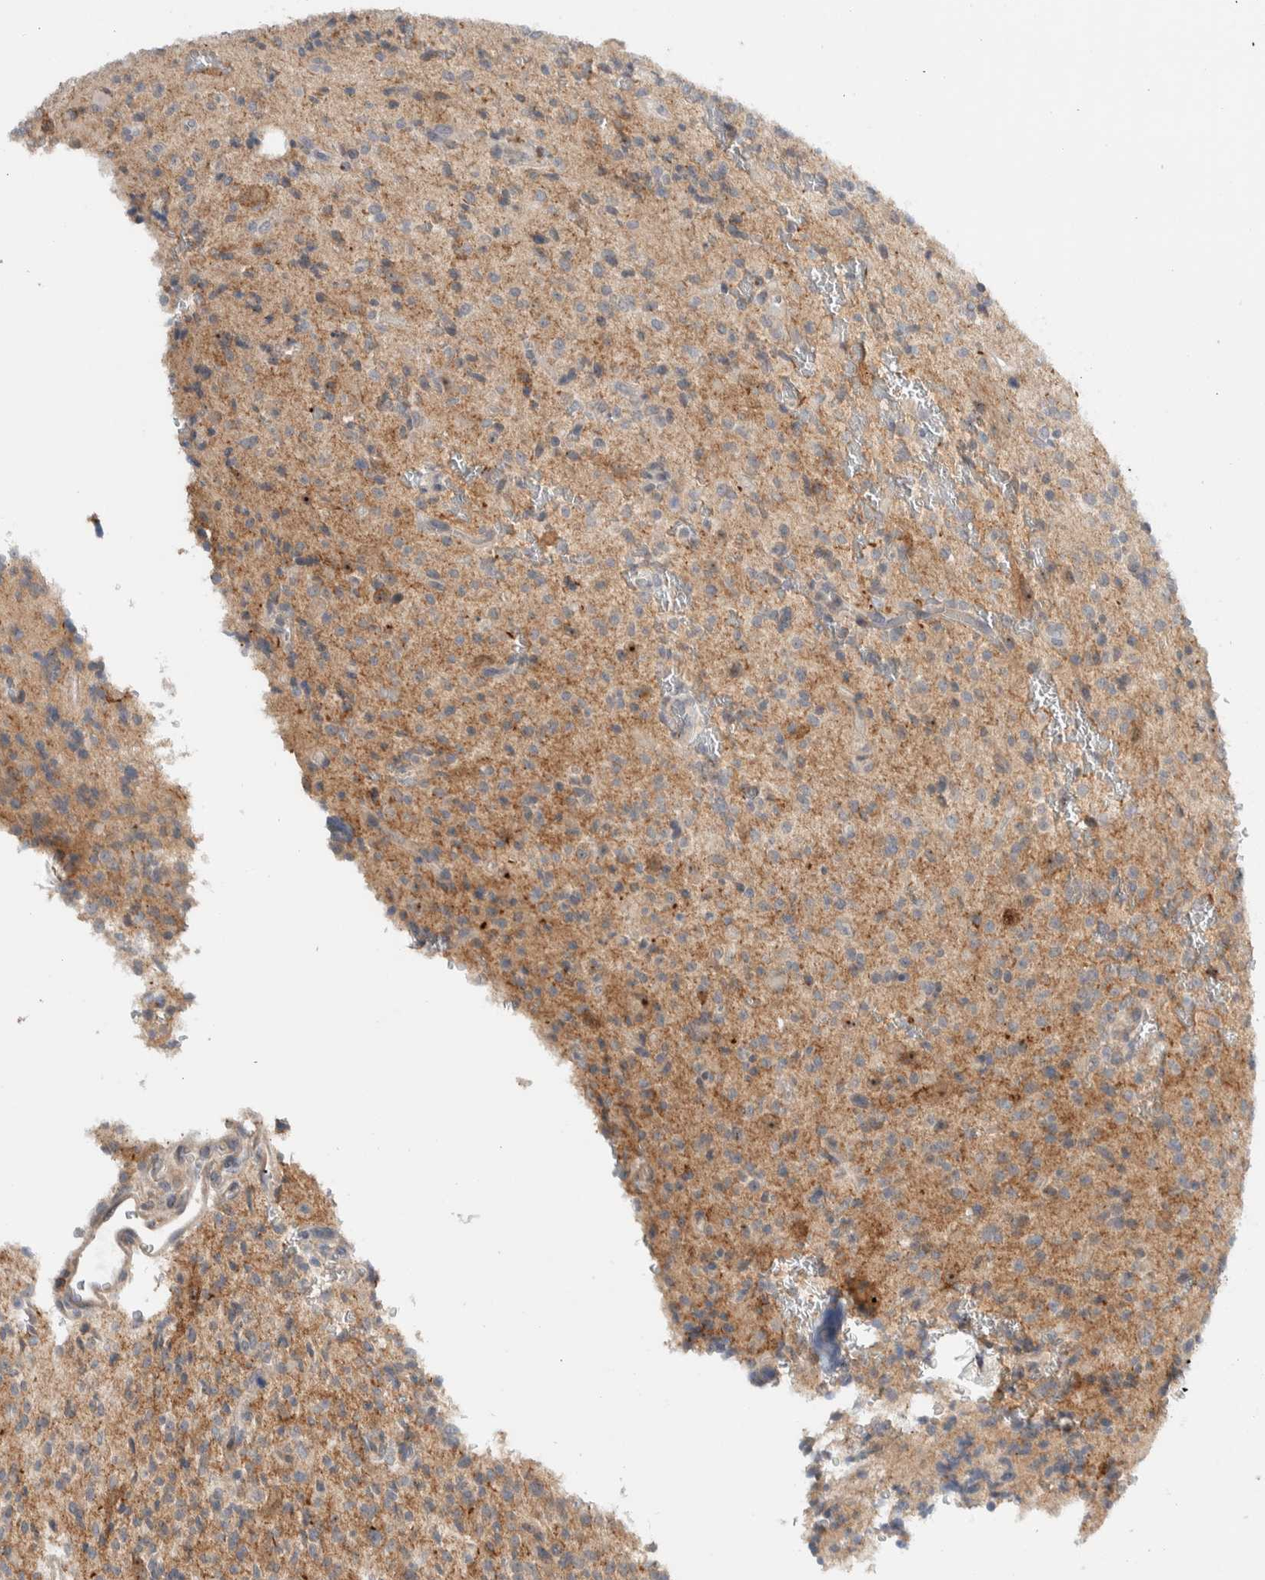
{"staining": {"intensity": "moderate", "quantity": ">75%", "location": "cytoplasmic/membranous"}, "tissue": "glioma", "cell_type": "Tumor cells", "image_type": "cancer", "snomed": [{"axis": "morphology", "description": "Glioma, malignant, High grade"}, {"axis": "topography", "description": "Brain"}], "caption": "IHC staining of malignant glioma (high-grade), which displays medium levels of moderate cytoplasmic/membranous staining in about >75% of tumor cells indicating moderate cytoplasmic/membranous protein expression. The staining was performed using DAB (3,3'-diaminobenzidine) (brown) for protein detection and nuclei were counterstained in hematoxylin (blue).", "gene": "MPRIP", "patient": {"sex": "male", "age": 34}}